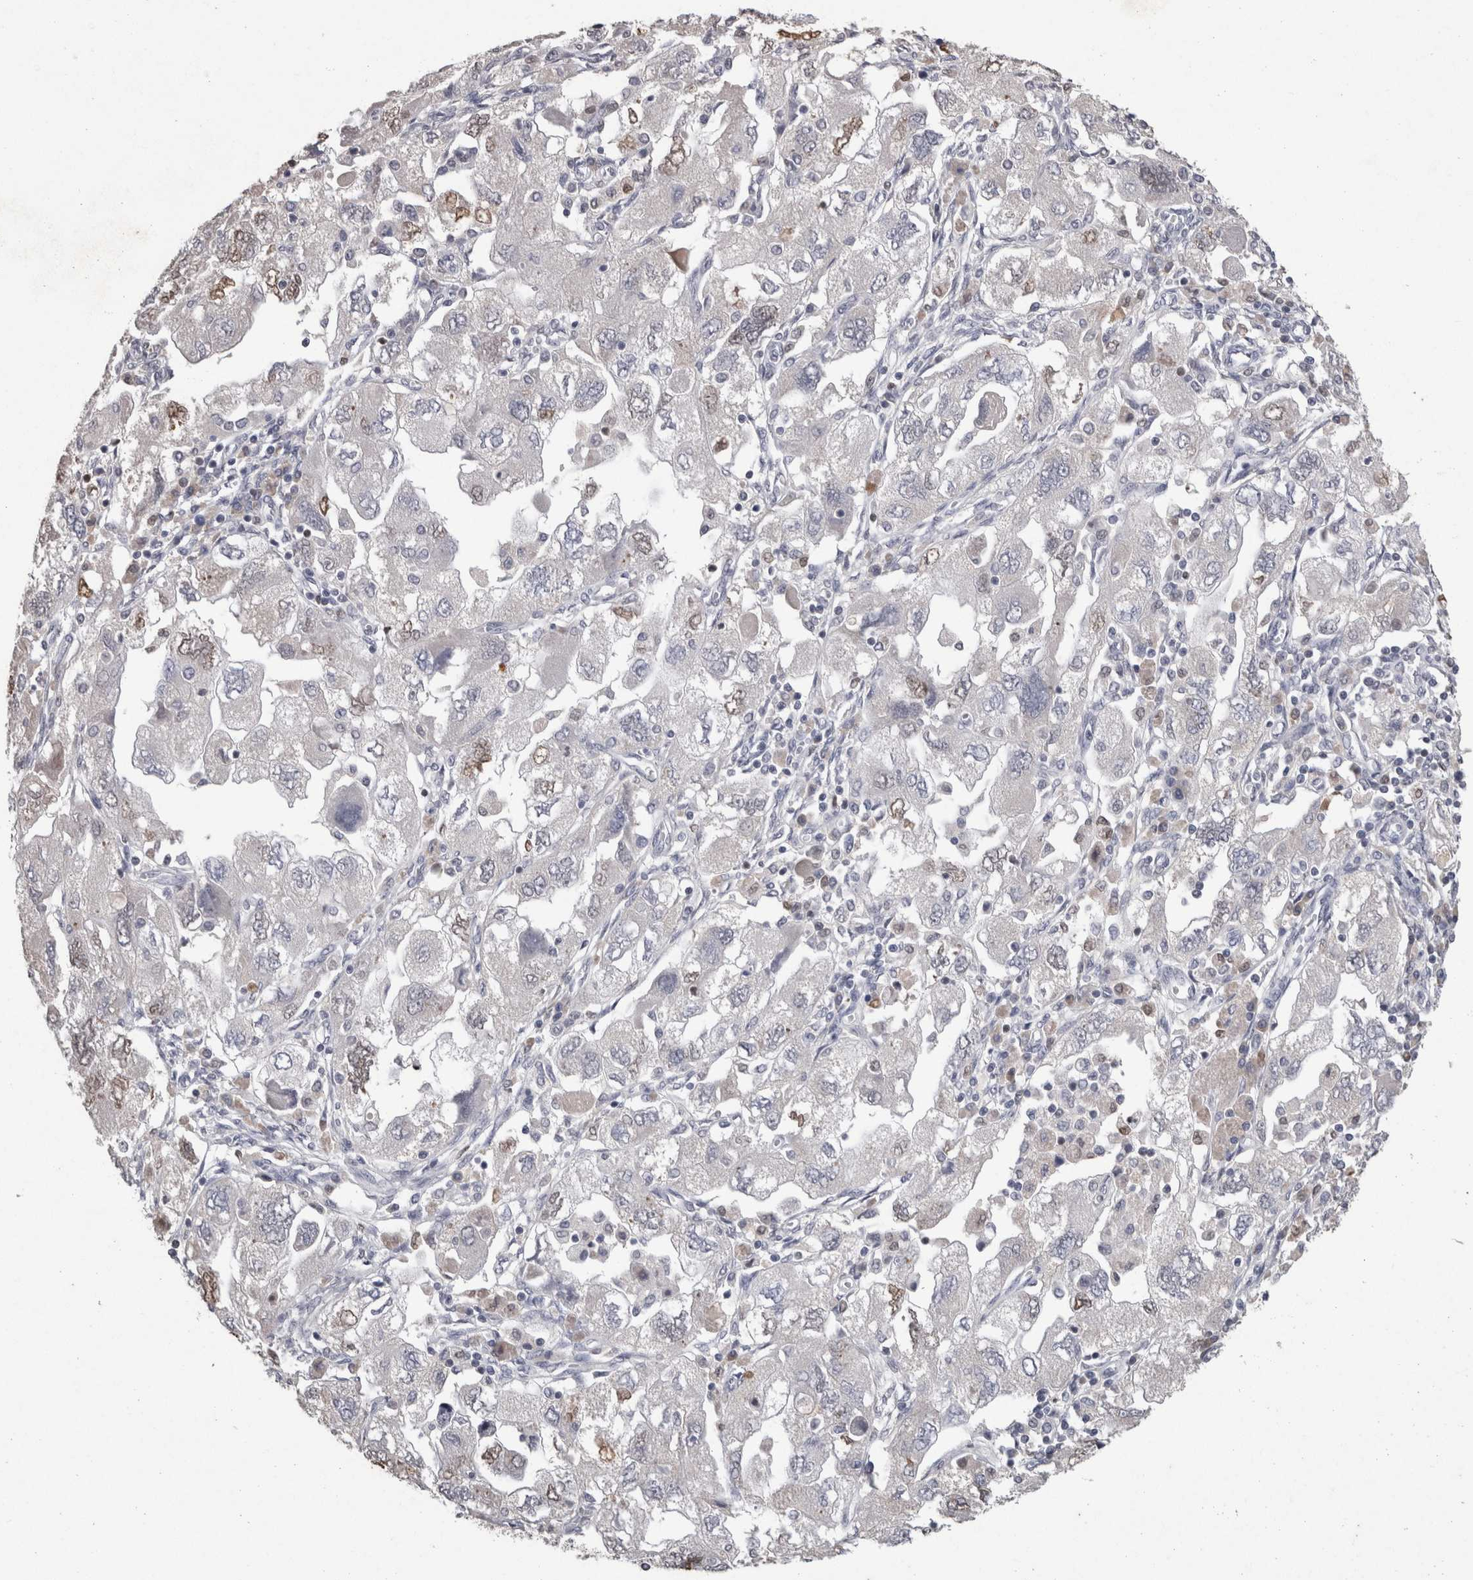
{"staining": {"intensity": "moderate", "quantity": "<25%", "location": "nuclear"}, "tissue": "ovarian cancer", "cell_type": "Tumor cells", "image_type": "cancer", "snomed": [{"axis": "morphology", "description": "Carcinoma, NOS"}, {"axis": "morphology", "description": "Cystadenocarcinoma, serous, NOS"}, {"axis": "topography", "description": "Ovary"}], "caption": "High-magnification brightfield microscopy of ovarian cancer stained with DAB (brown) and counterstained with hematoxylin (blue). tumor cells exhibit moderate nuclear expression is seen in approximately<25% of cells. (Stains: DAB (3,3'-diaminobenzidine) in brown, nuclei in blue, Microscopy: brightfield microscopy at high magnification).", "gene": "DDX17", "patient": {"sex": "female", "age": 69}}